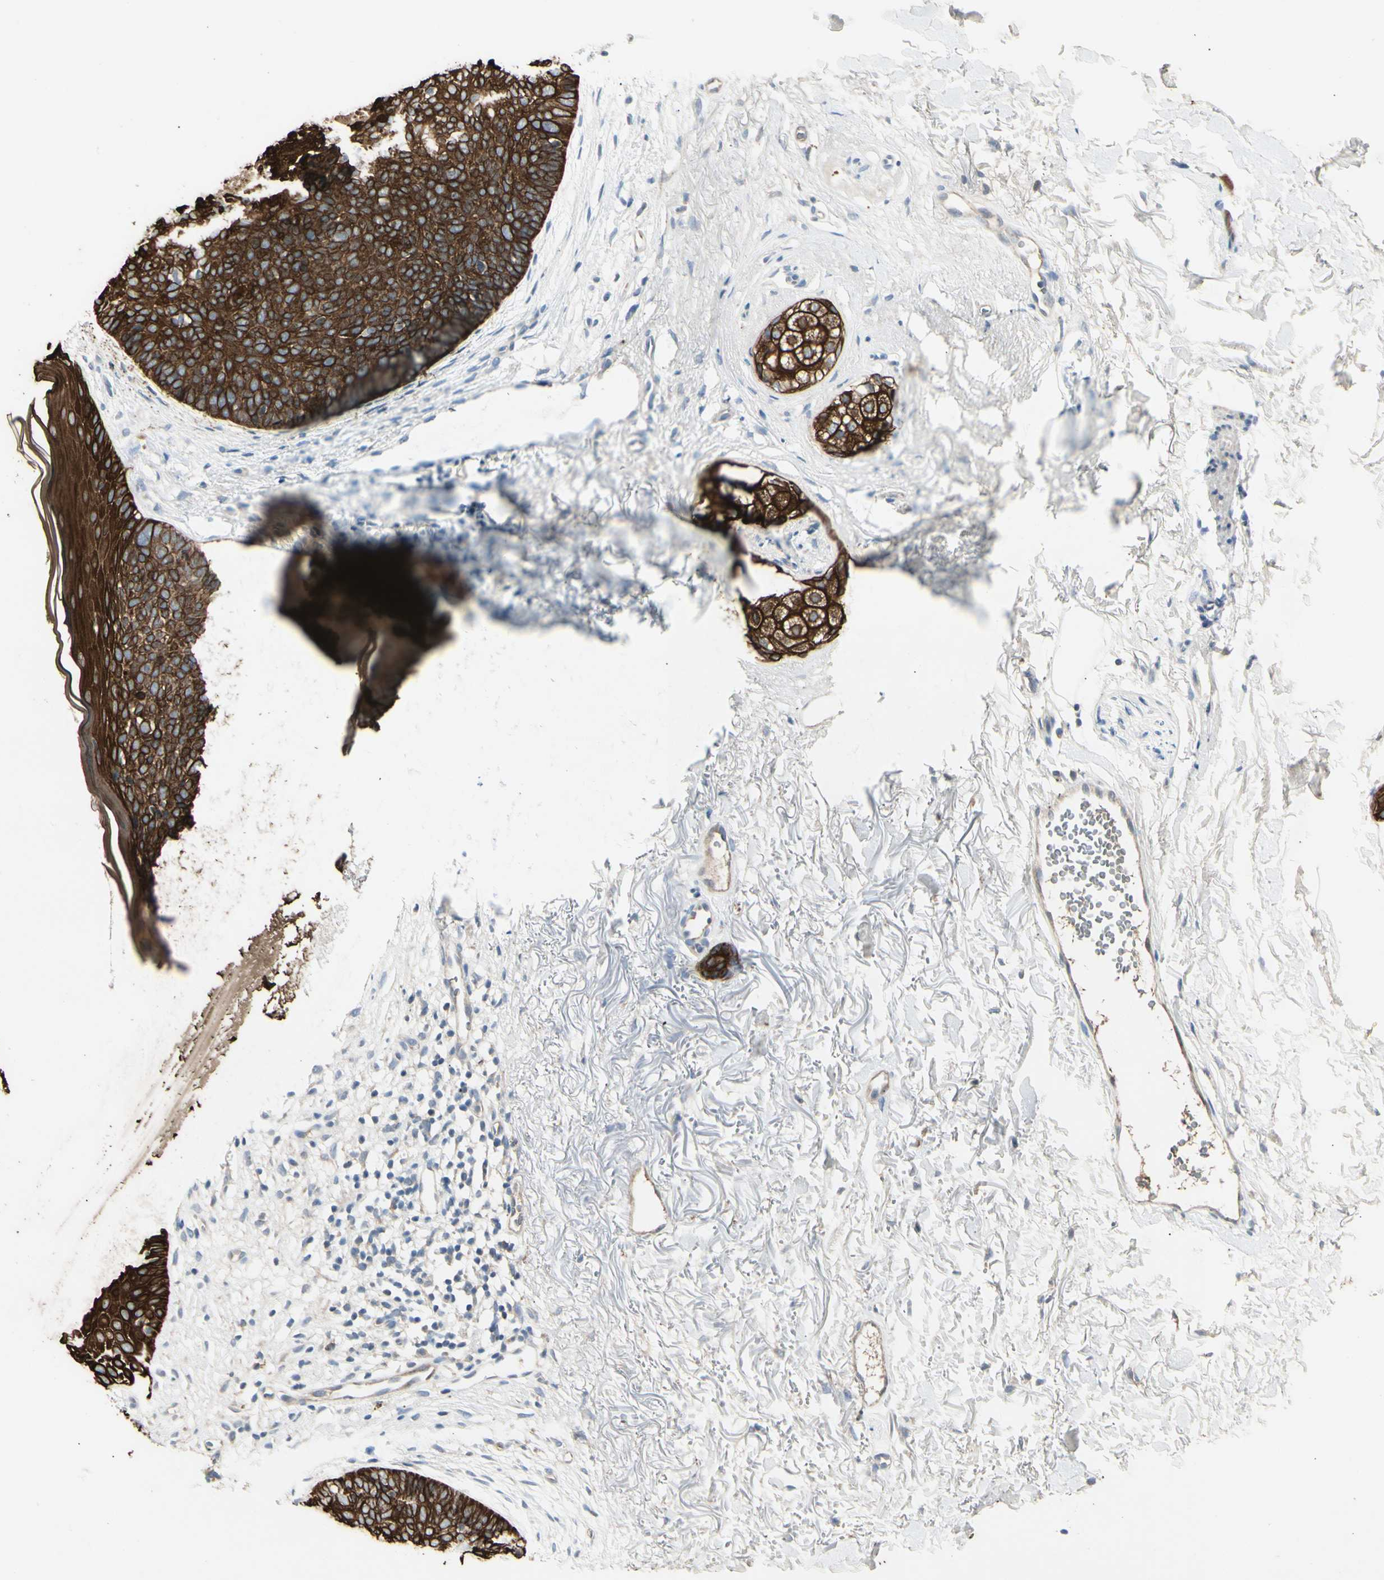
{"staining": {"intensity": "strong", "quantity": ">75%", "location": "cytoplasmic/membranous"}, "tissue": "skin cancer", "cell_type": "Tumor cells", "image_type": "cancer", "snomed": [{"axis": "morphology", "description": "Normal tissue, NOS"}, {"axis": "morphology", "description": "Basal cell carcinoma"}, {"axis": "topography", "description": "Skin"}], "caption": "Skin basal cell carcinoma stained with a protein marker exhibits strong staining in tumor cells.", "gene": "SKIL", "patient": {"sex": "female", "age": 70}}